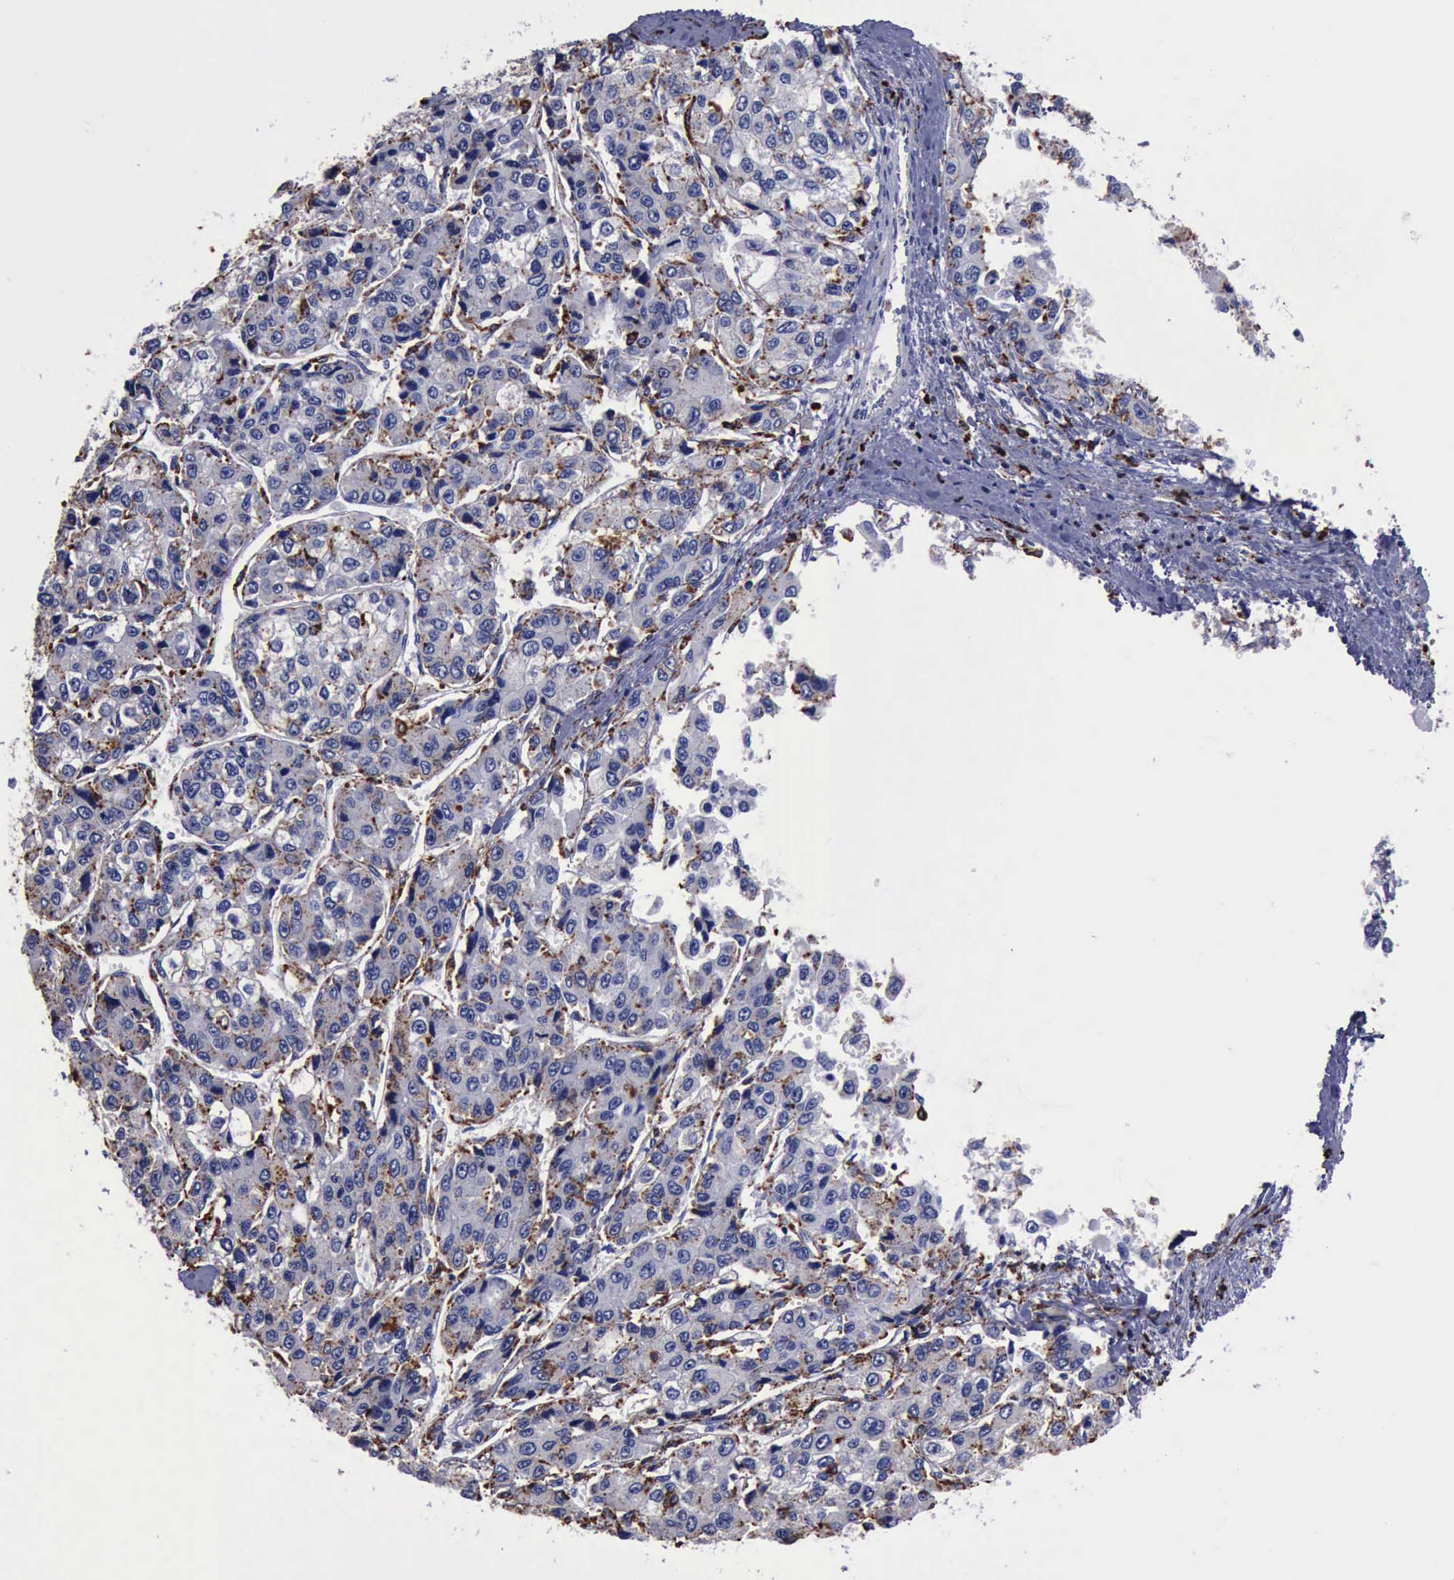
{"staining": {"intensity": "moderate", "quantity": "25%-75%", "location": "cytoplasmic/membranous"}, "tissue": "liver cancer", "cell_type": "Tumor cells", "image_type": "cancer", "snomed": [{"axis": "morphology", "description": "Carcinoma, Hepatocellular, NOS"}, {"axis": "topography", "description": "Liver"}], "caption": "Hepatocellular carcinoma (liver) stained with immunohistochemistry (IHC) demonstrates moderate cytoplasmic/membranous expression in about 25%-75% of tumor cells.", "gene": "CTSD", "patient": {"sex": "female", "age": 66}}